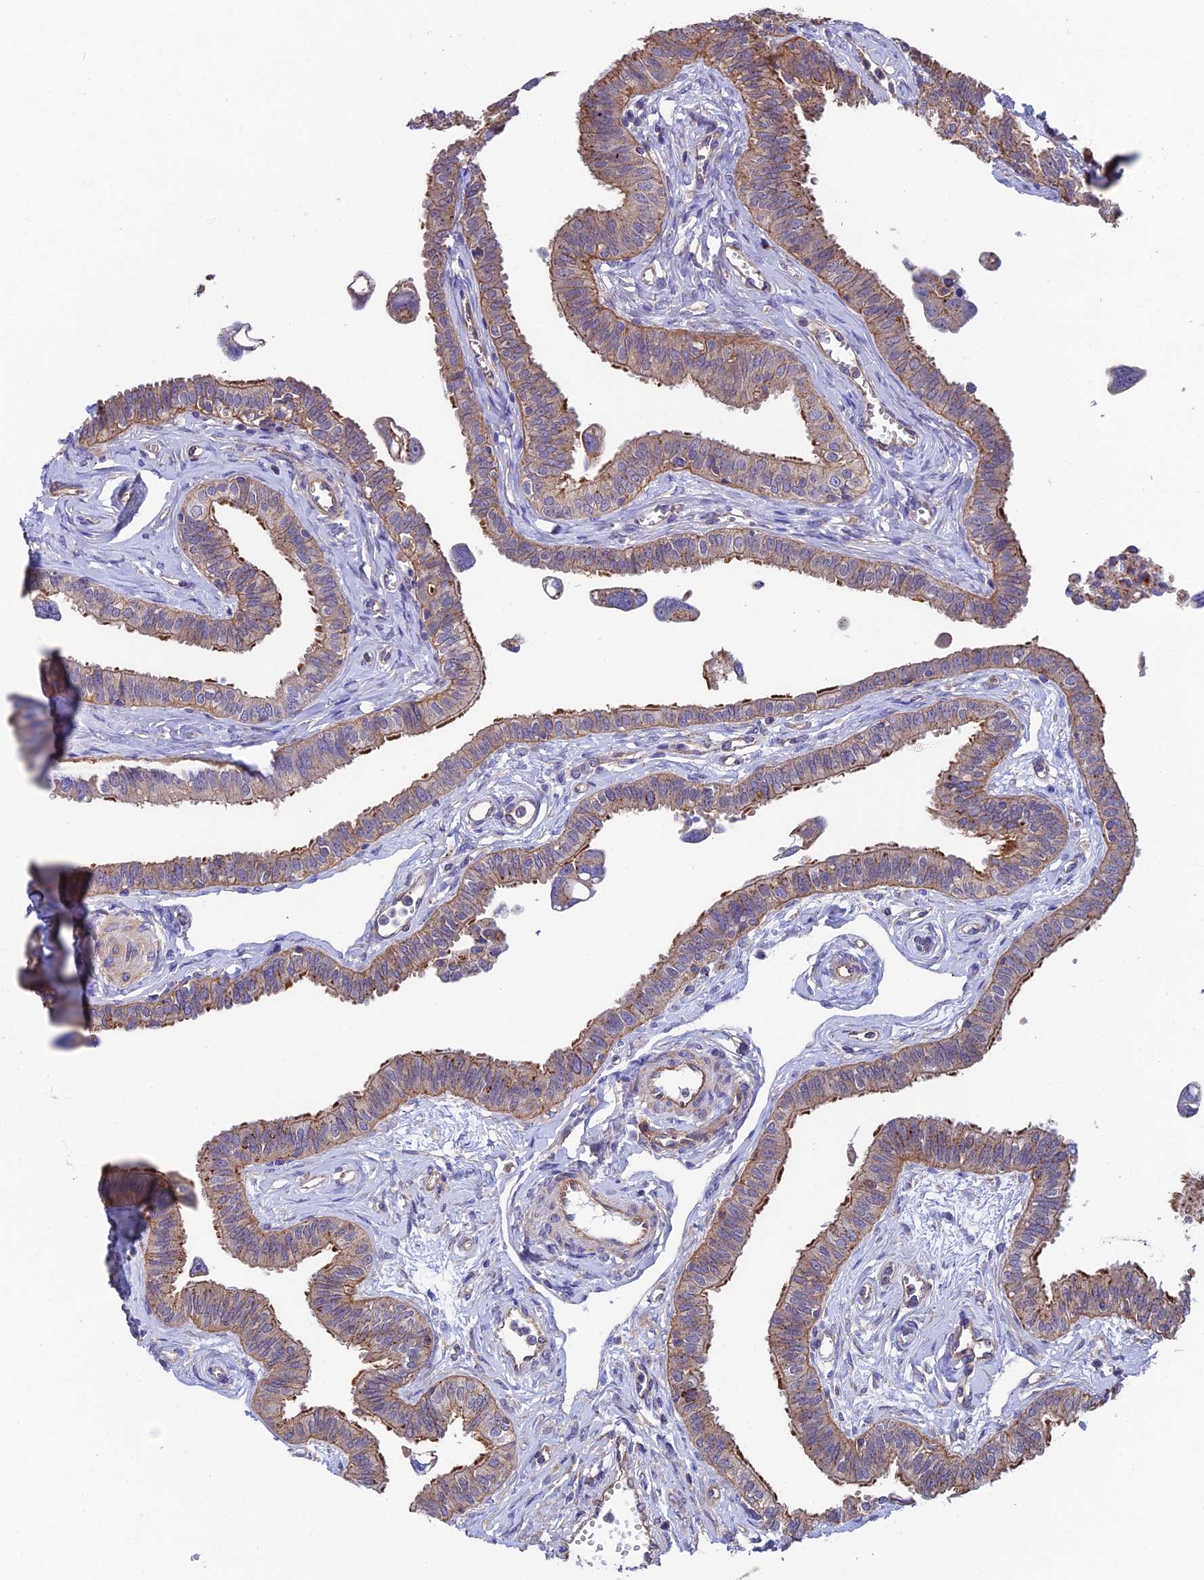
{"staining": {"intensity": "moderate", "quantity": ">75%", "location": "cytoplasmic/membranous"}, "tissue": "fallopian tube", "cell_type": "Glandular cells", "image_type": "normal", "snomed": [{"axis": "morphology", "description": "Normal tissue, NOS"}, {"axis": "morphology", "description": "Carcinoma, NOS"}, {"axis": "topography", "description": "Fallopian tube"}, {"axis": "topography", "description": "Ovary"}], "caption": "Fallopian tube stained with DAB IHC exhibits medium levels of moderate cytoplasmic/membranous staining in about >75% of glandular cells.", "gene": "QRFP", "patient": {"sex": "female", "age": 59}}